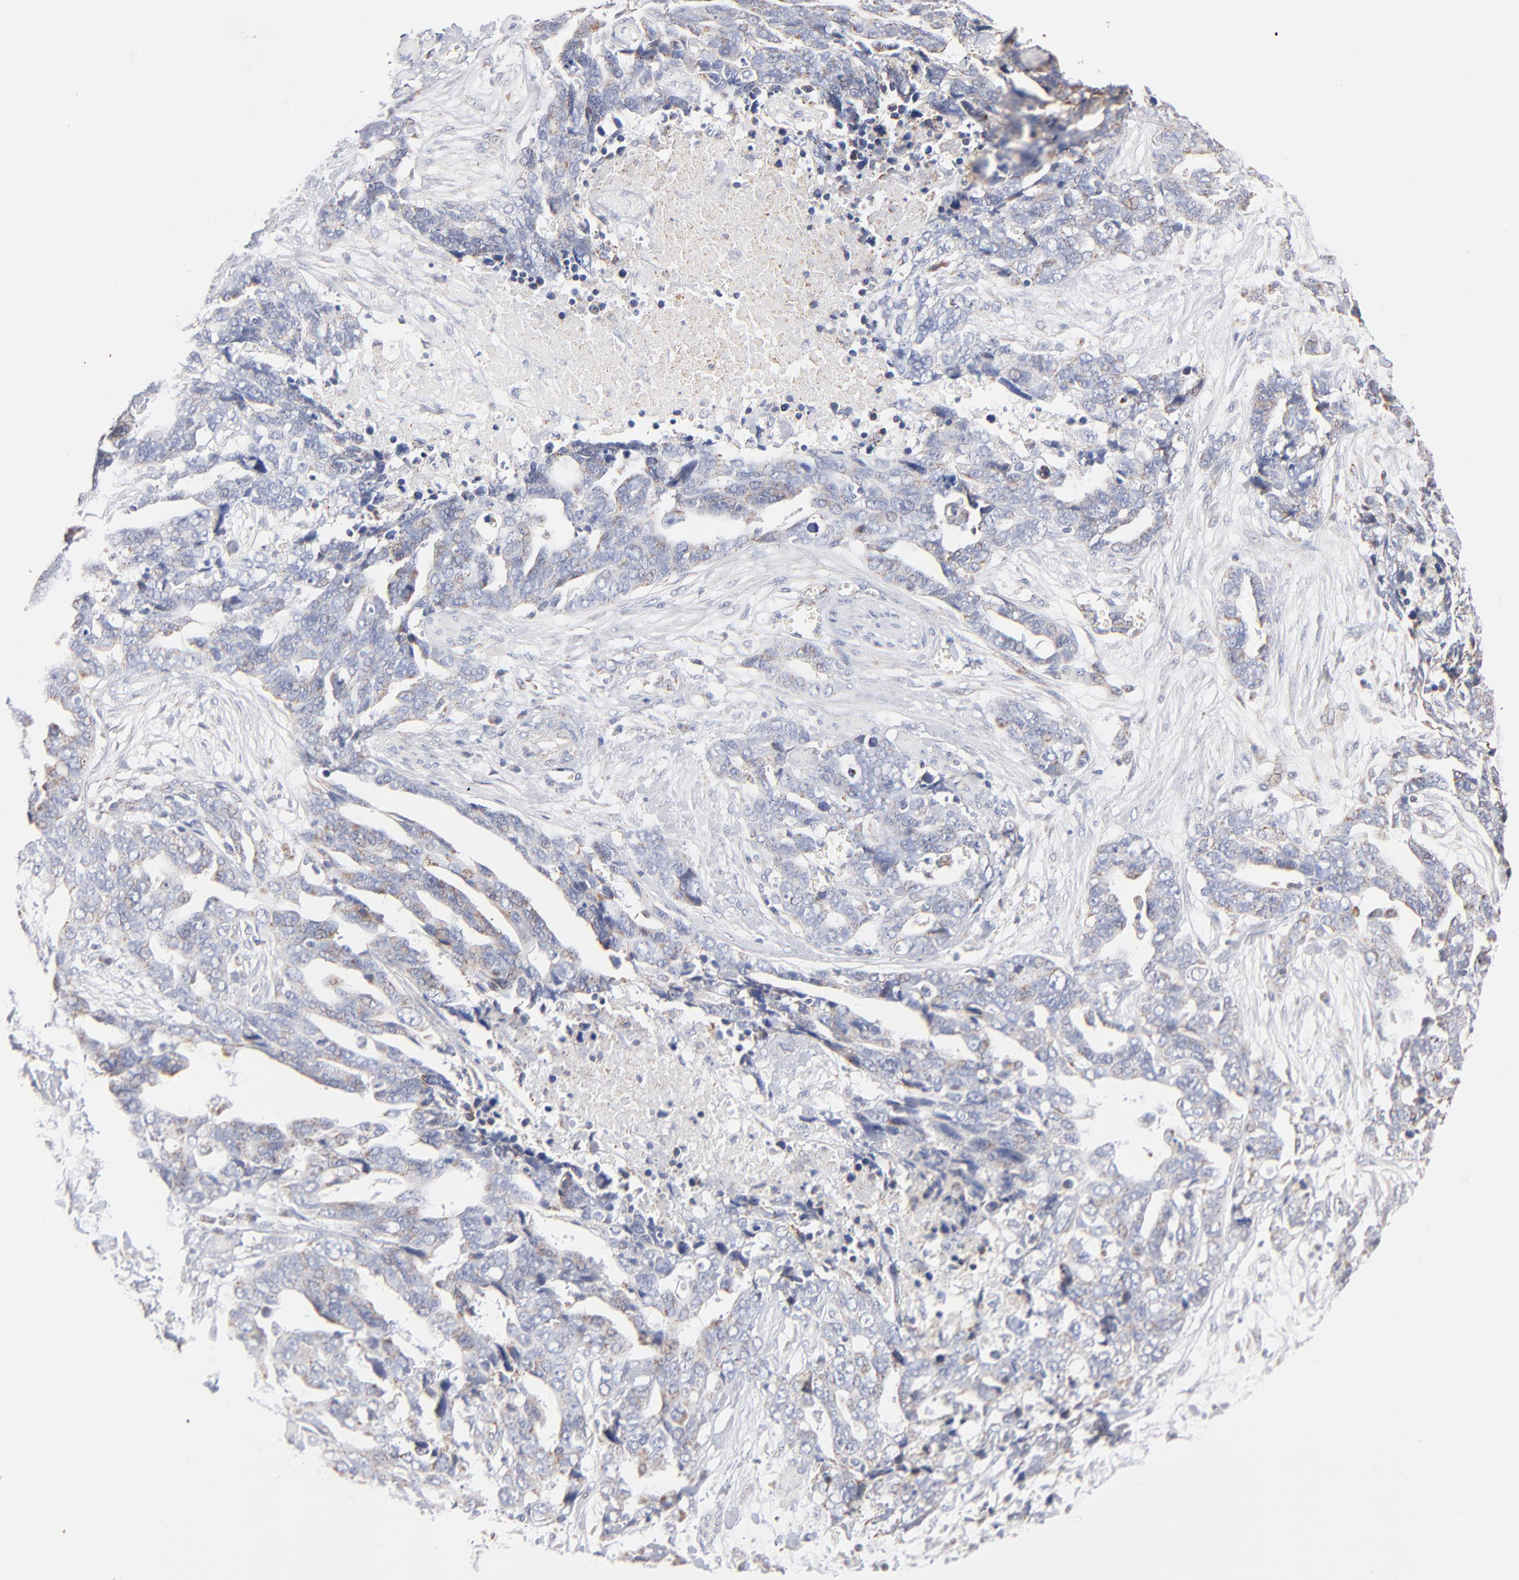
{"staining": {"intensity": "weak", "quantity": "25%-75%", "location": "cytoplasmic/membranous"}, "tissue": "ovarian cancer", "cell_type": "Tumor cells", "image_type": "cancer", "snomed": [{"axis": "morphology", "description": "Normal tissue, NOS"}, {"axis": "morphology", "description": "Cystadenocarcinoma, serous, NOS"}, {"axis": "topography", "description": "Fallopian tube"}, {"axis": "topography", "description": "Ovary"}], "caption": "Immunohistochemical staining of serous cystadenocarcinoma (ovarian) shows low levels of weak cytoplasmic/membranous staining in about 25%-75% of tumor cells.", "gene": "MRPL58", "patient": {"sex": "female", "age": 56}}